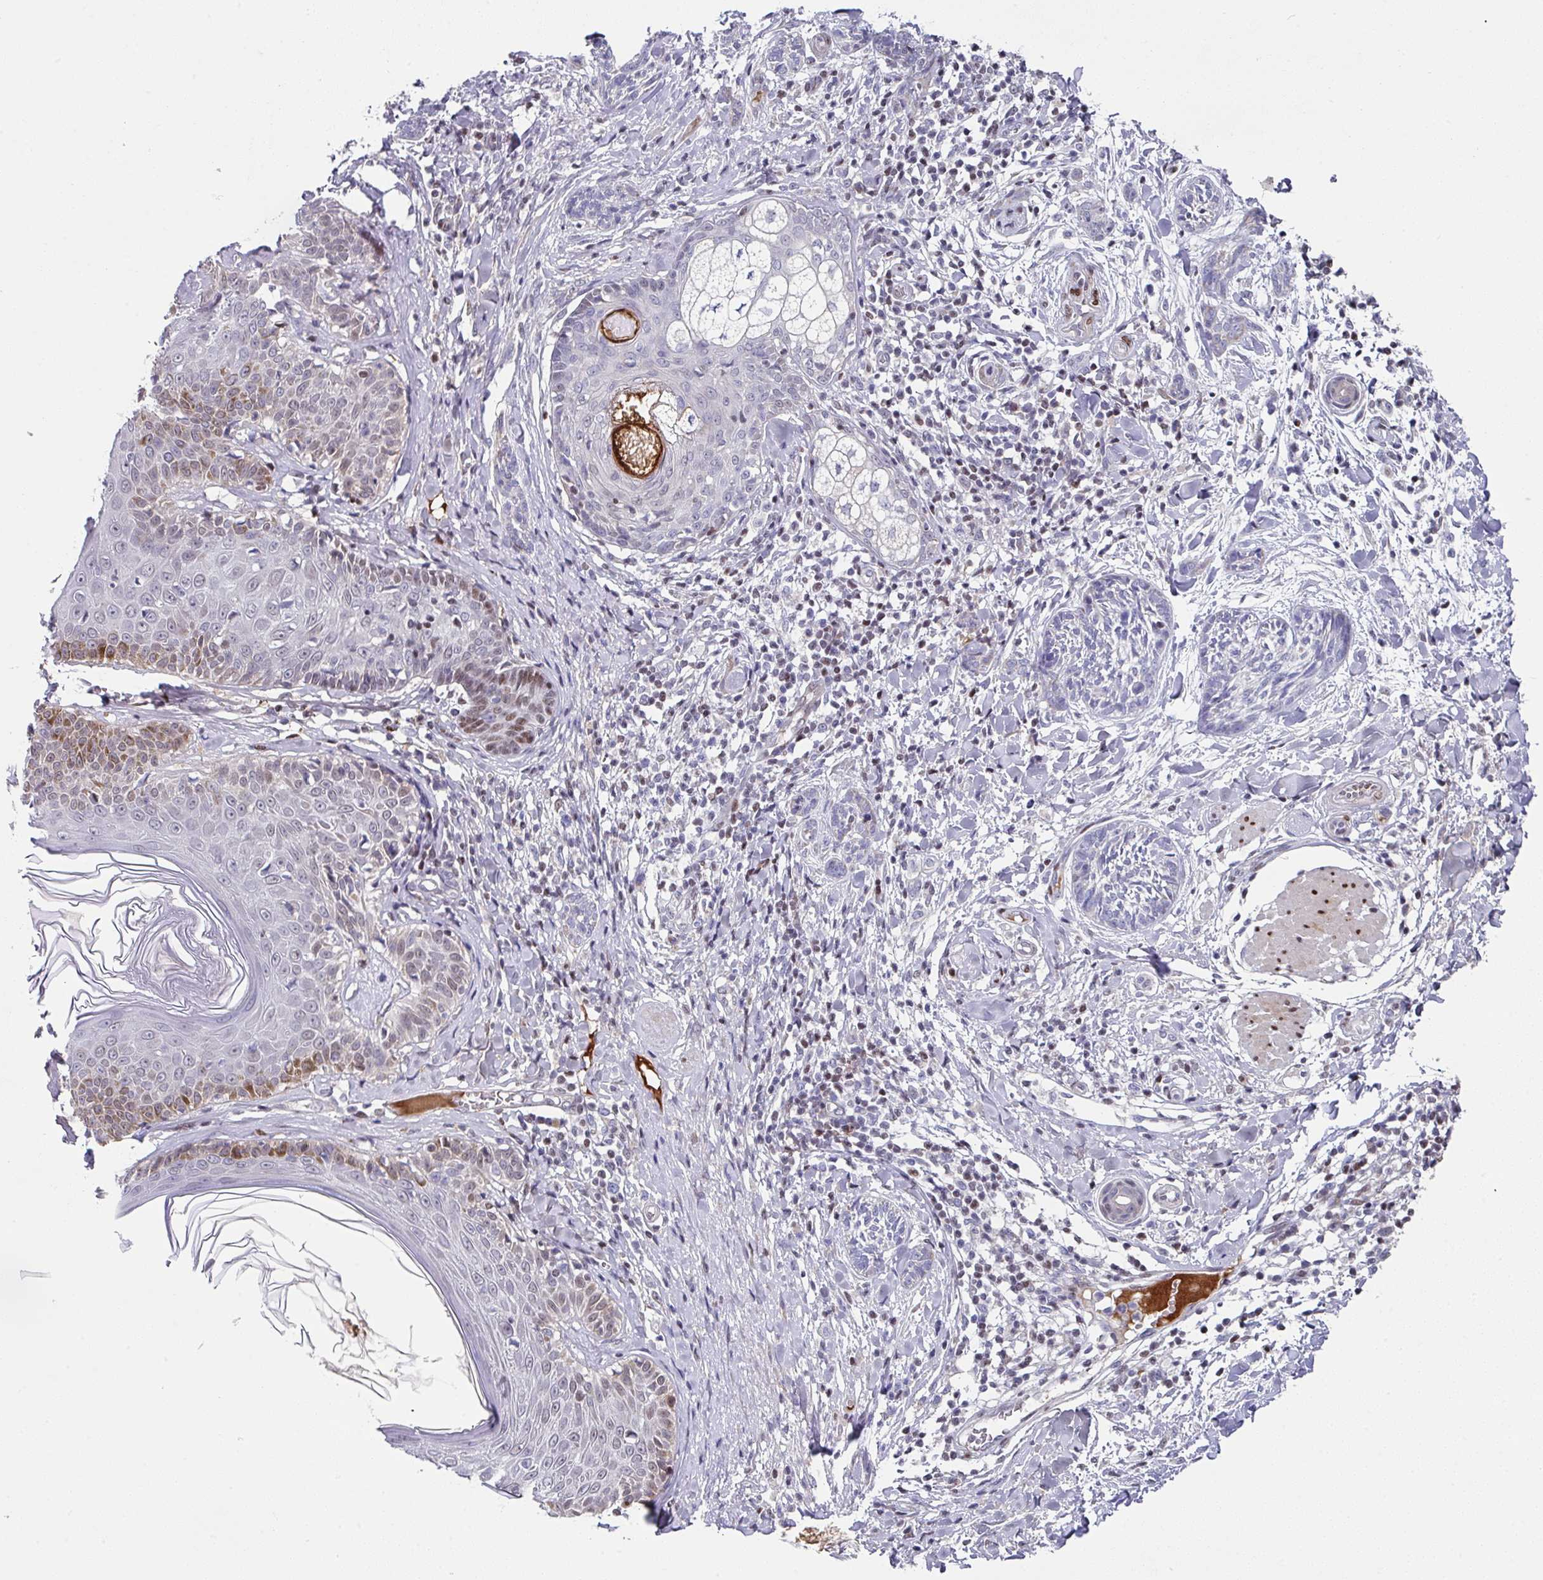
{"staining": {"intensity": "negative", "quantity": "none", "location": "none"}, "tissue": "skin cancer", "cell_type": "Tumor cells", "image_type": "cancer", "snomed": [{"axis": "morphology", "description": "Basal cell carcinoma"}, {"axis": "topography", "description": "Skin"}], "caption": "This histopathology image is of skin cancer (basal cell carcinoma) stained with immunohistochemistry (IHC) to label a protein in brown with the nuclei are counter-stained blue. There is no staining in tumor cells.", "gene": "CBX7", "patient": {"sex": "male", "age": 73}}